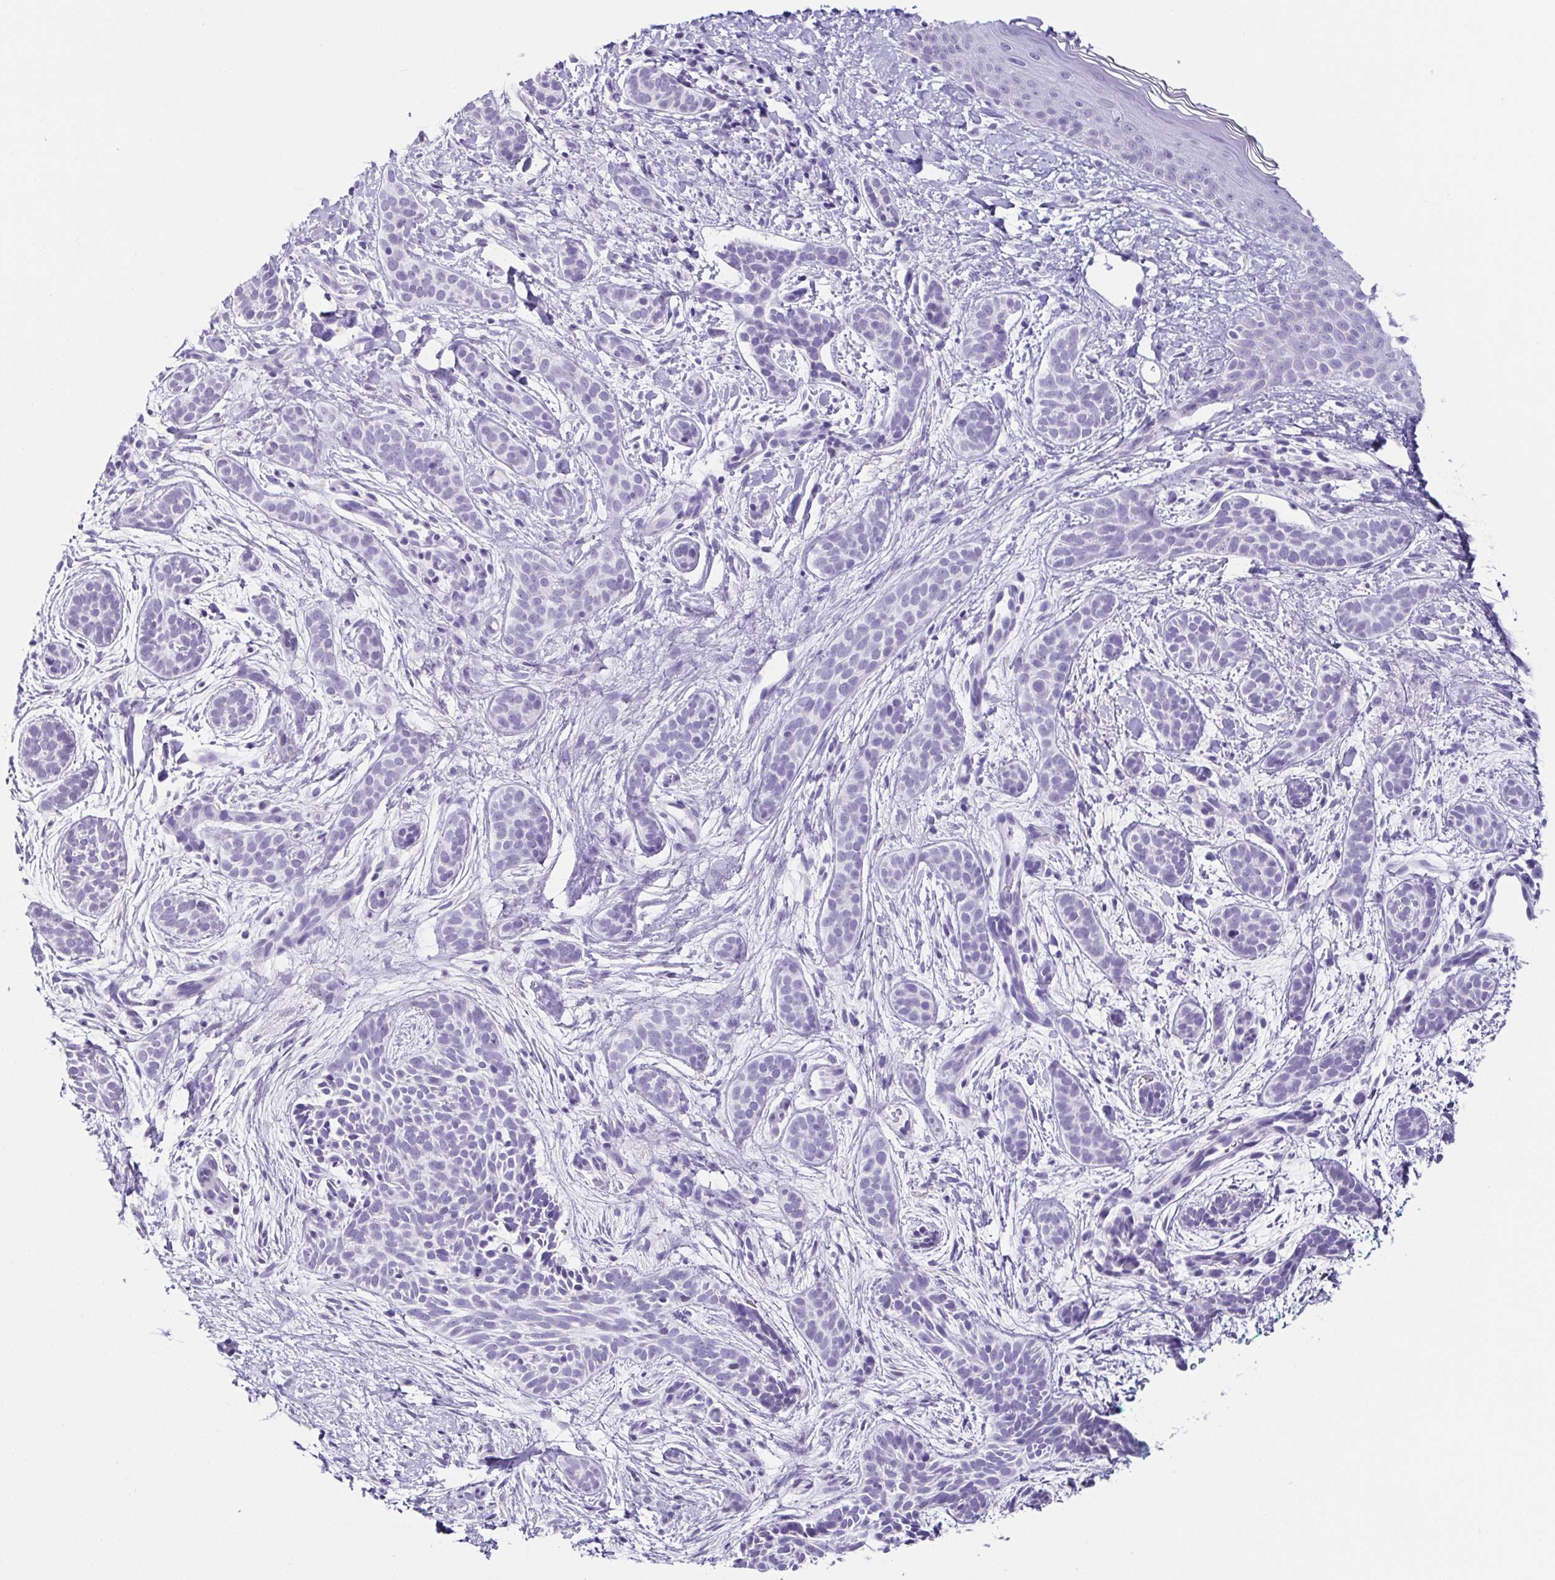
{"staining": {"intensity": "negative", "quantity": "none", "location": "none"}, "tissue": "skin cancer", "cell_type": "Tumor cells", "image_type": "cancer", "snomed": [{"axis": "morphology", "description": "Basal cell carcinoma"}, {"axis": "topography", "description": "Skin"}], "caption": "The IHC image has no significant positivity in tumor cells of basal cell carcinoma (skin) tissue.", "gene": "ESX1", "patient": {"sex": "male", "age": 63}}